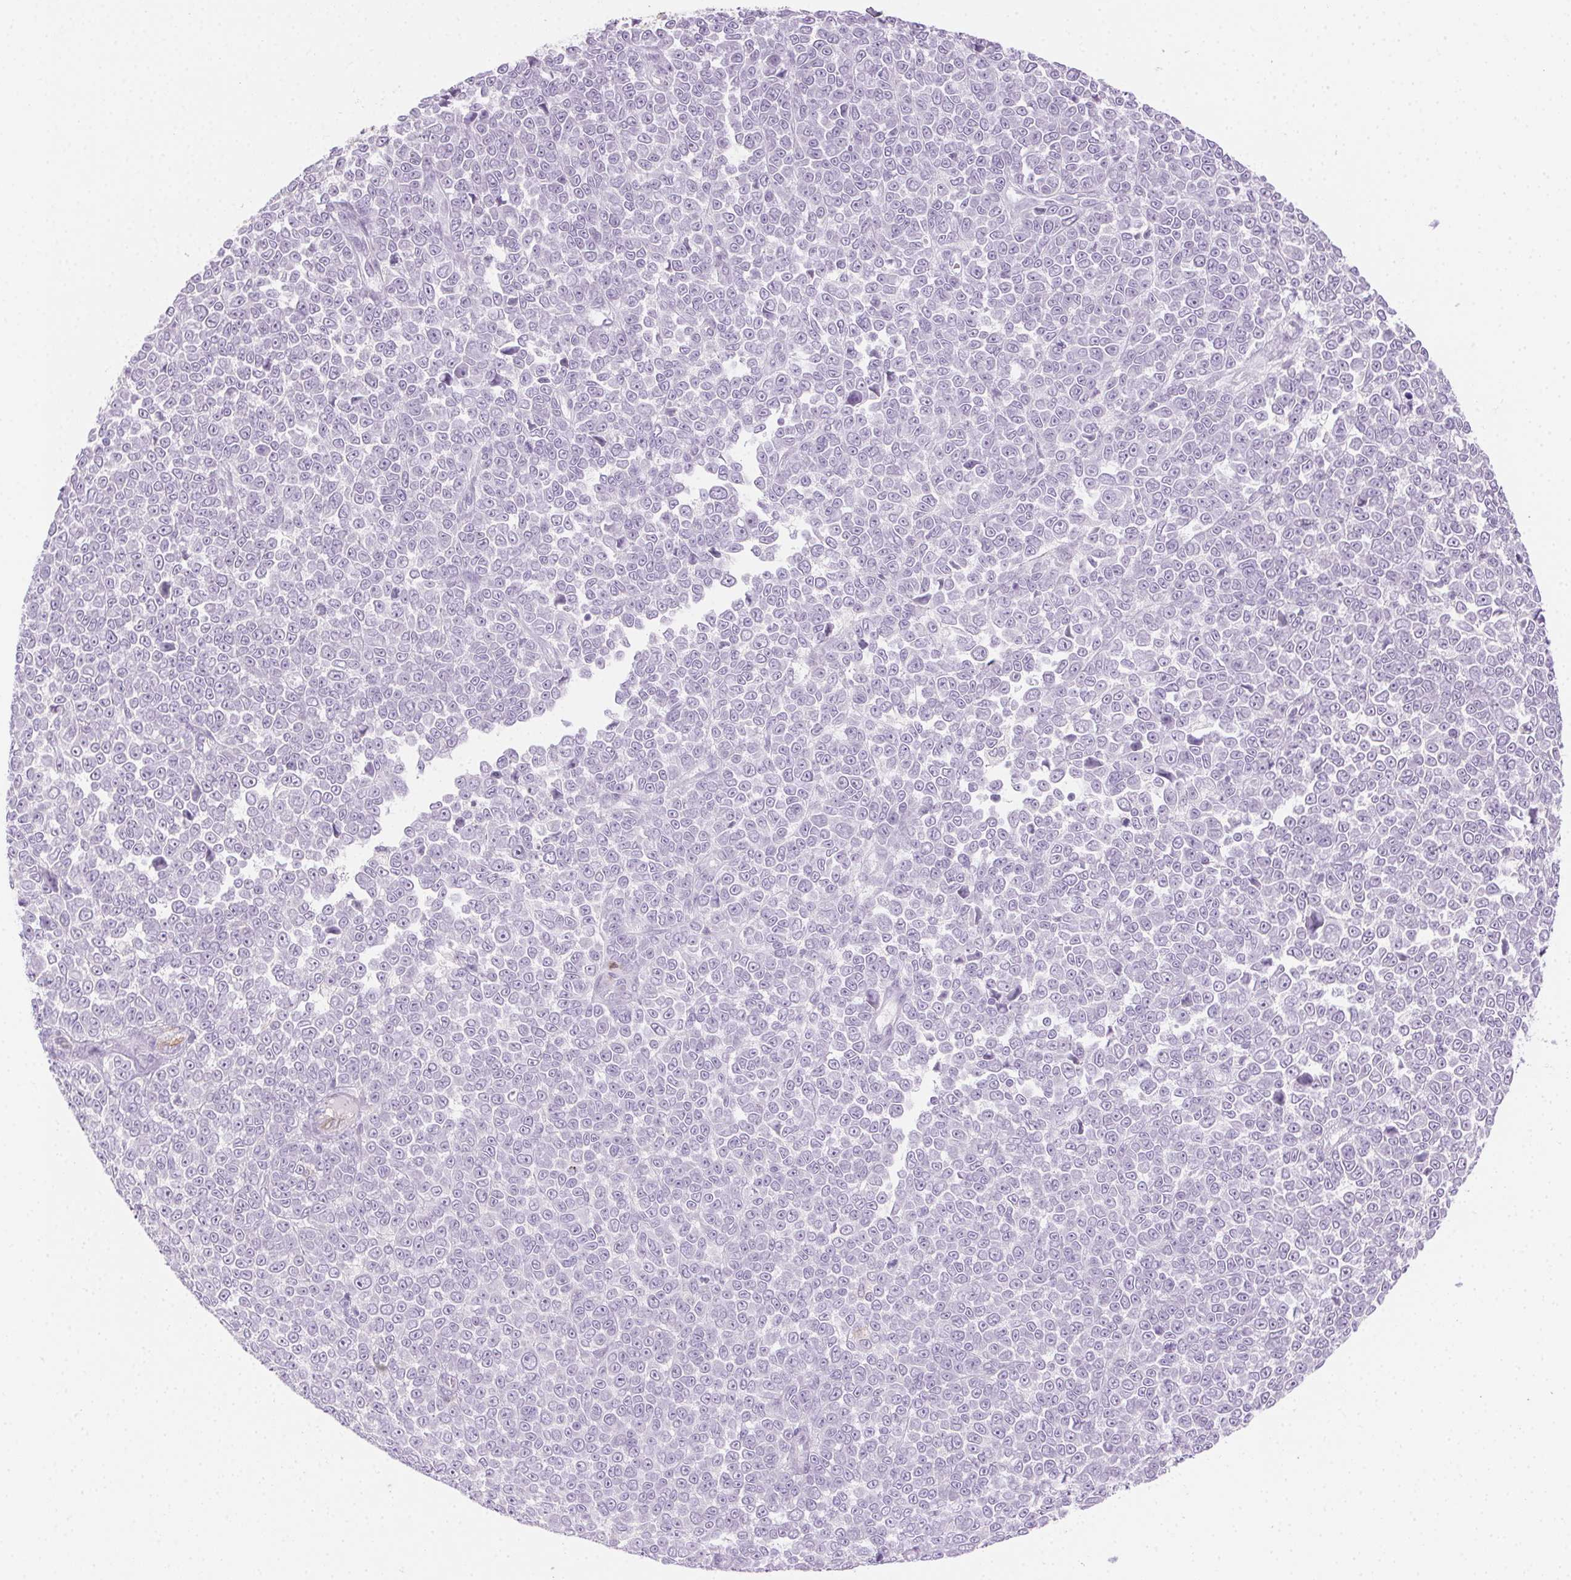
{"staining": {"intensity": "negative", "quantity": "none", "location": "none"}, "tissue": "melanoma", "cell_type": "Tumor cells", "image_type": "cancer", "snomed": [{"axis": "morphology", "description": "Malignant melanoma, NOS"}, {"axis": "topography", "description": "Skin"}], "caption": "A photomicrograph of malignant melanoma stained for a protein shows no brown staining in tumor cells.", "gene": "TMEM45A", "patient": {"sex": "female", "age": 95}}